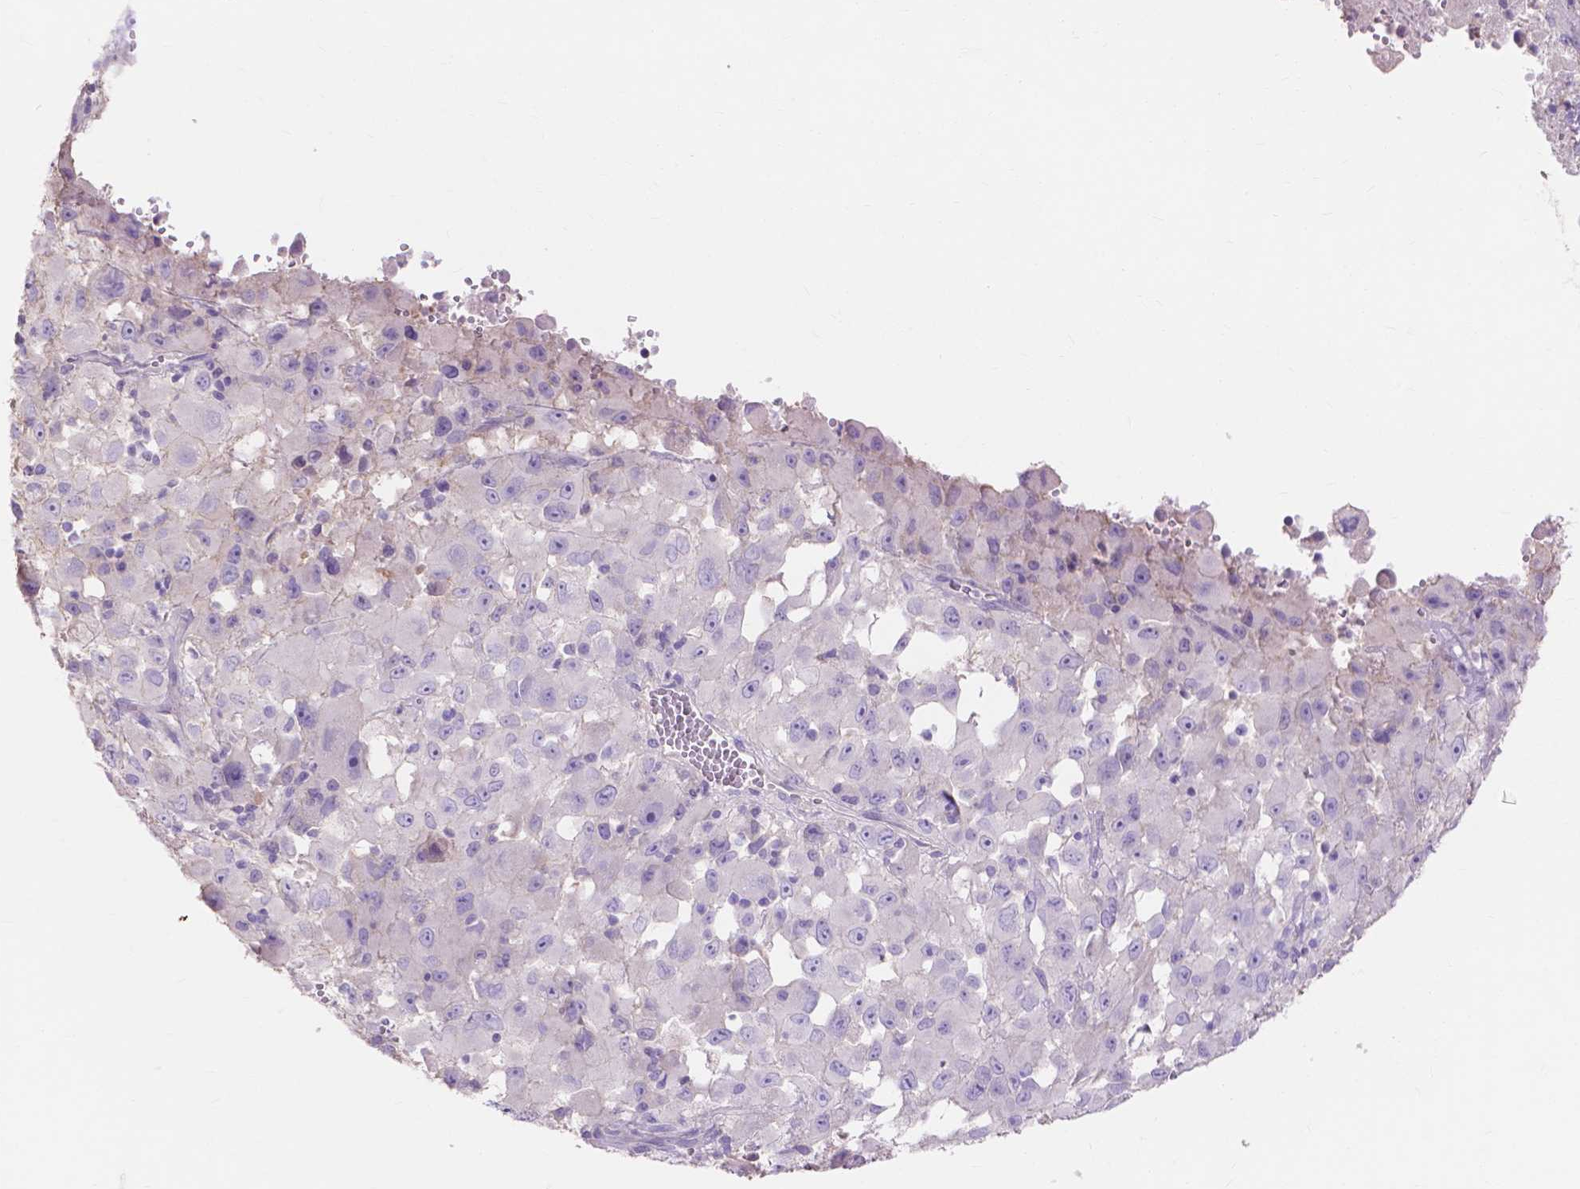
{"staining": {"intensity": "negative", "quantity": "none", "location": "none"}, "tissue": "melanoma", "cell_type": "Tumor cells", "image_type": "cancer", "snomed": [{"axis": "morphology", "description": "Malignant melanoma, Metastatic site"}, {"axis": "topography", "description": "Soft tissue"}], "caption": "High power microscopy micrograph of an immunohistochemistry (IHC) micrograph of malignant melanoma (metastatic site), revealing no significant expression in tumor cells.", "gene": "MBLAC1", "patient": {"sex": "male", "age": 50}}